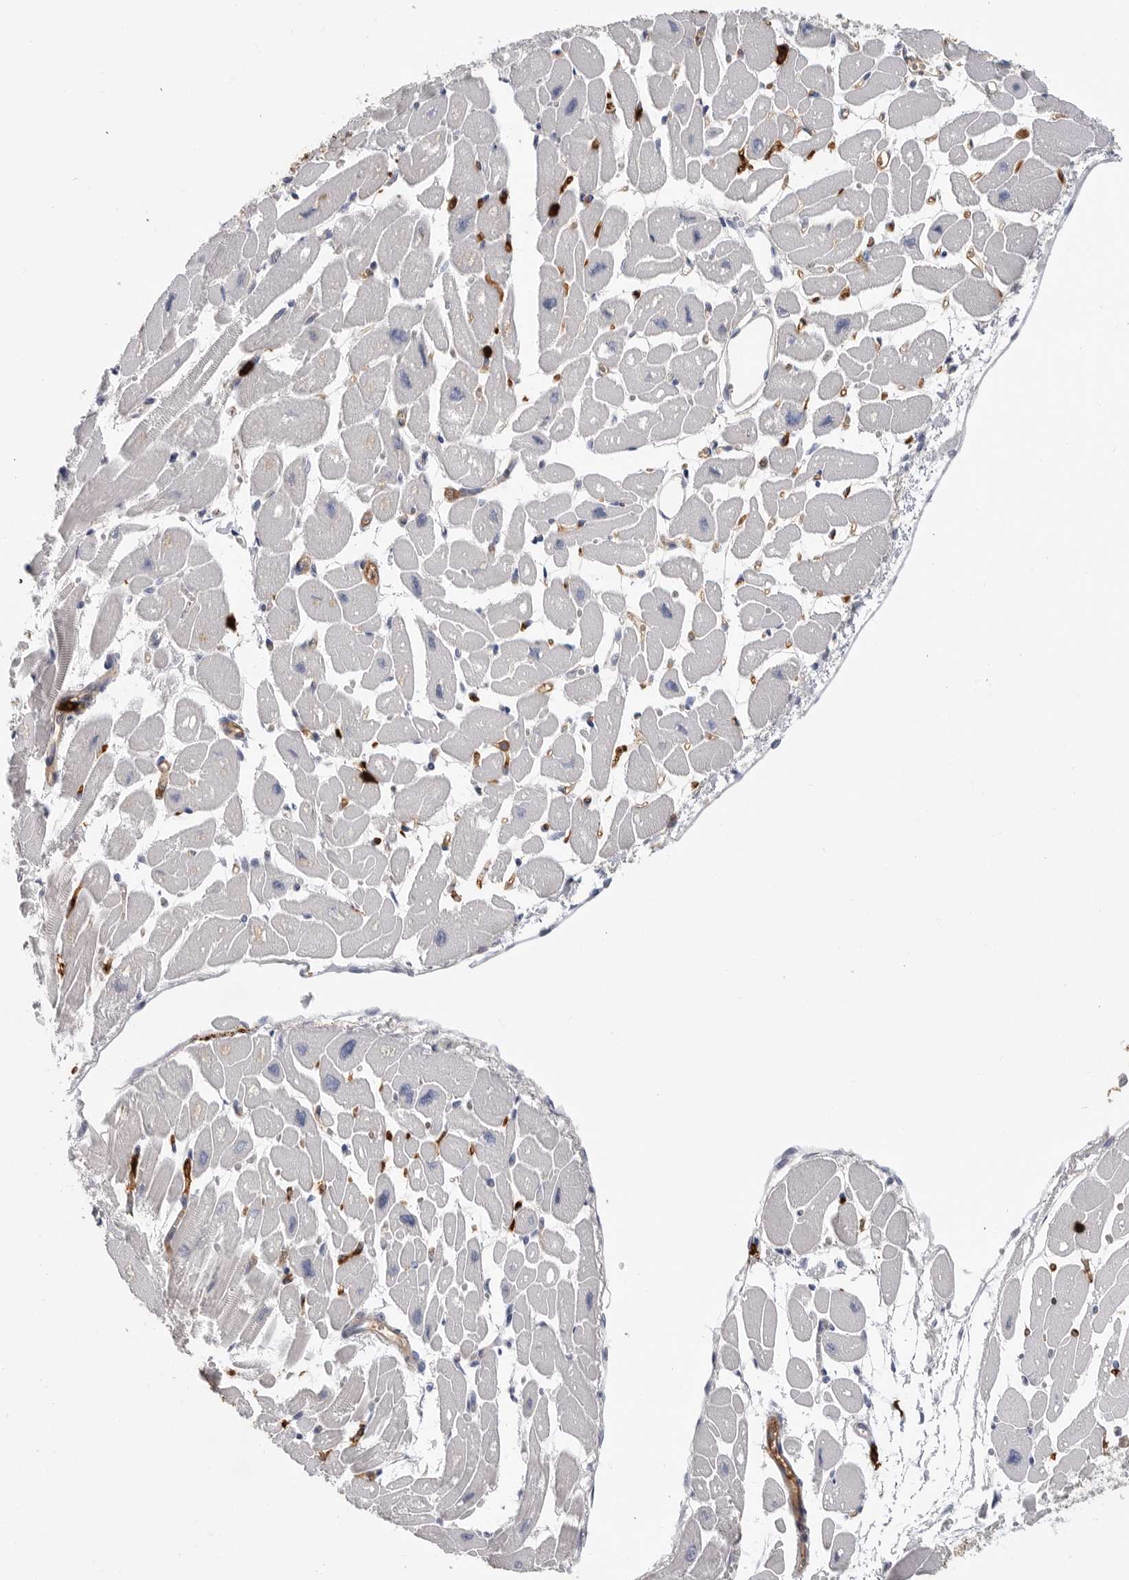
{"staining": {"intensity": "negative", "quantity": "none", "location": "none"}, "tissue": "heart muscle", "cell_type": "Cardiomyocytes", "image_type": "normal", "snomed": [{"axis": "morphology", "description": "Normal tissue, NOS"}, {"axis": "topography", "description": "Heart"}], "caption": "High power microscopy micrograph of an immunohistochemistry image of unremarkable heart muscle, revealing no significant positivity in cardiomyocytes. The staining was performed using DAB (3,3'-diaminobenzidine) to visualize the protein expression in brown, while the nuclei were stained in blue with hematoxylin (Magnification: 20x).", "gene": "CYB561D1", "patient": {"sex": "female", "age": 54}}